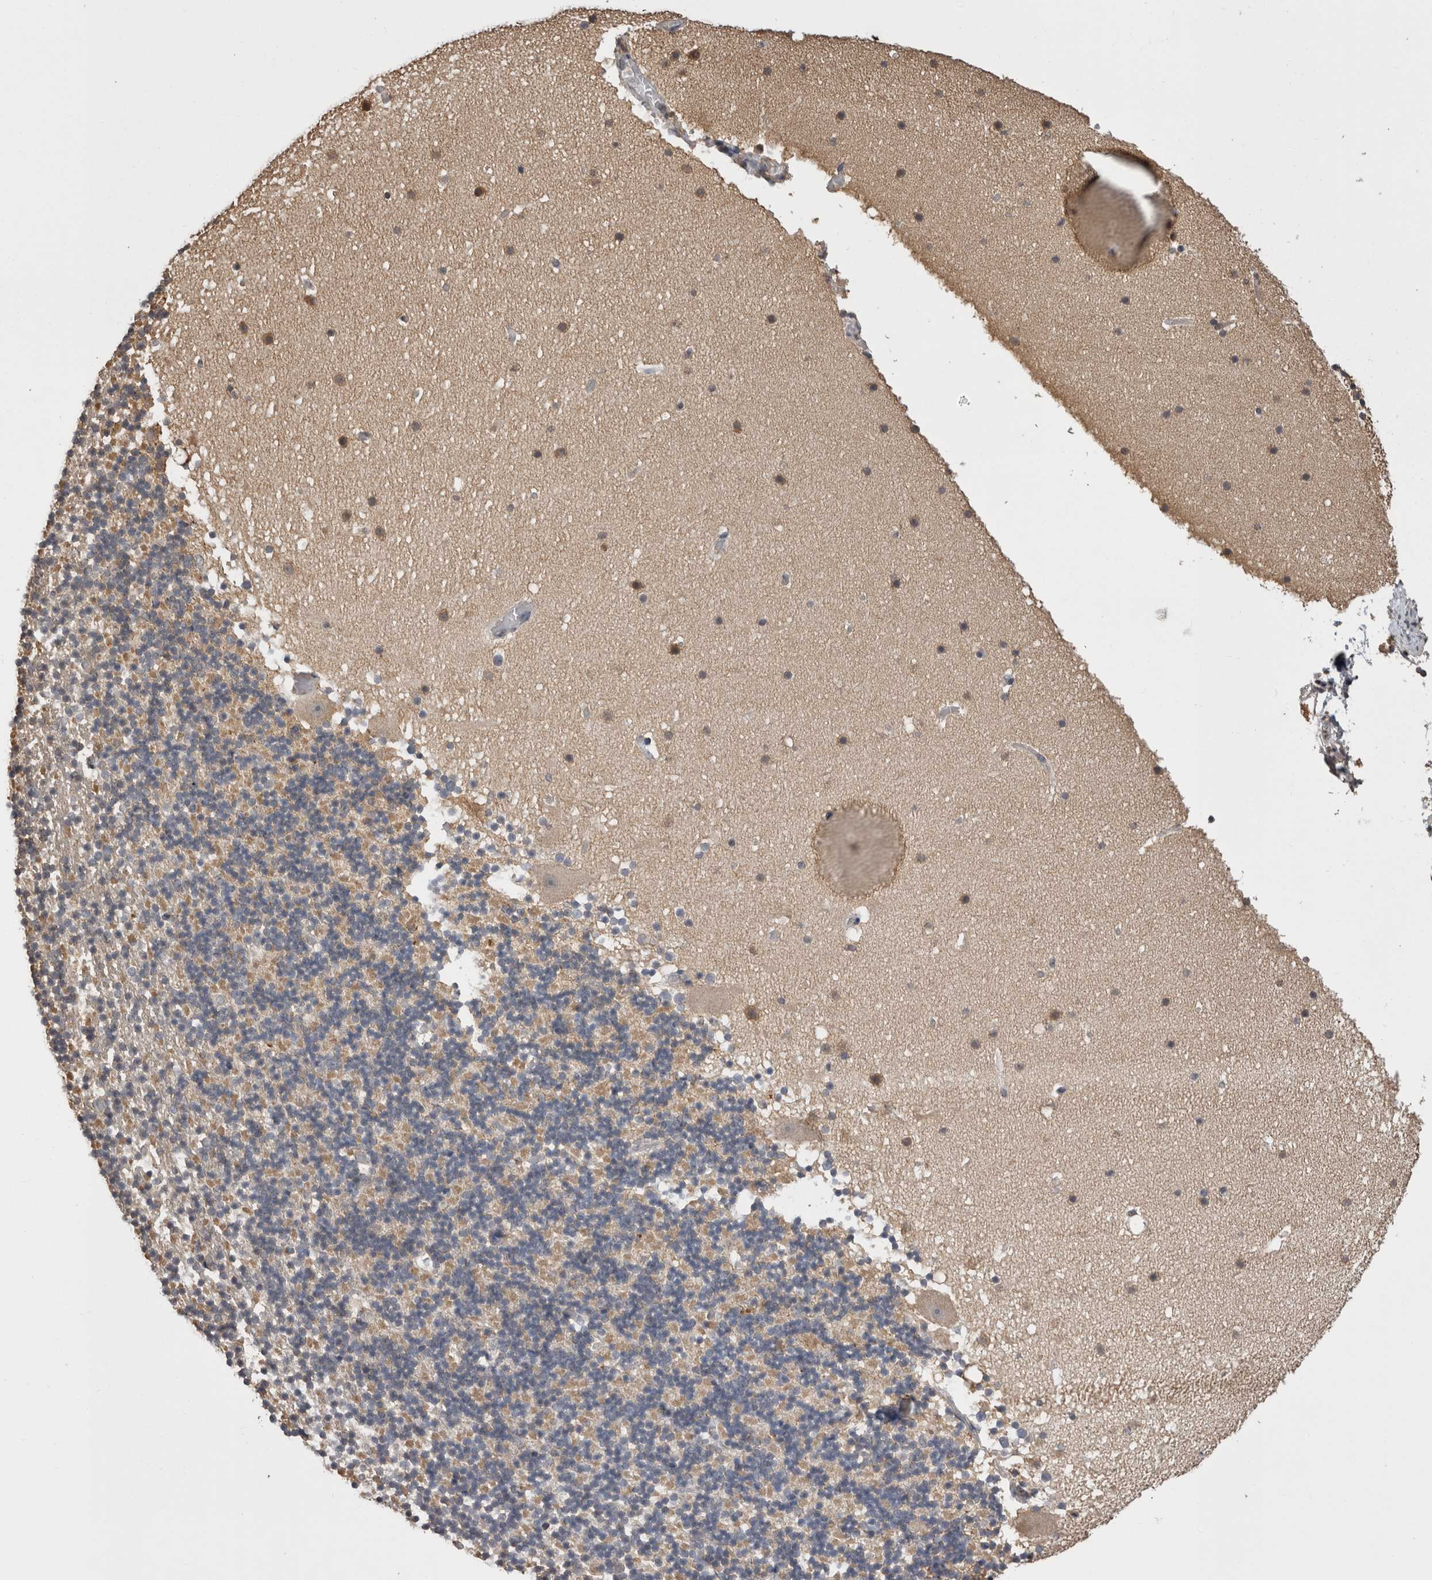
{"staining": {"intensity": "moderate", "quantity": "25%-75%", "location": "cytoplasmic/membranous"}, "tissue": "cerebellum", "cell_type": "Cells in granular layer", "image_type": "normal", "snomed": [{"axis": "morphology", "description": "Normal tissue, NOS"}, {"axis": "topography", "description": "Cerebellum"}], "caption": "About 25%-75% of cells in granular layer in normal cerebellum display moderate cytoplasmic/membranous protein staining as visualized by brown immunohistochemical staining.", "gene": "PREP", "patient": {"sex": "male", "age": 57}}